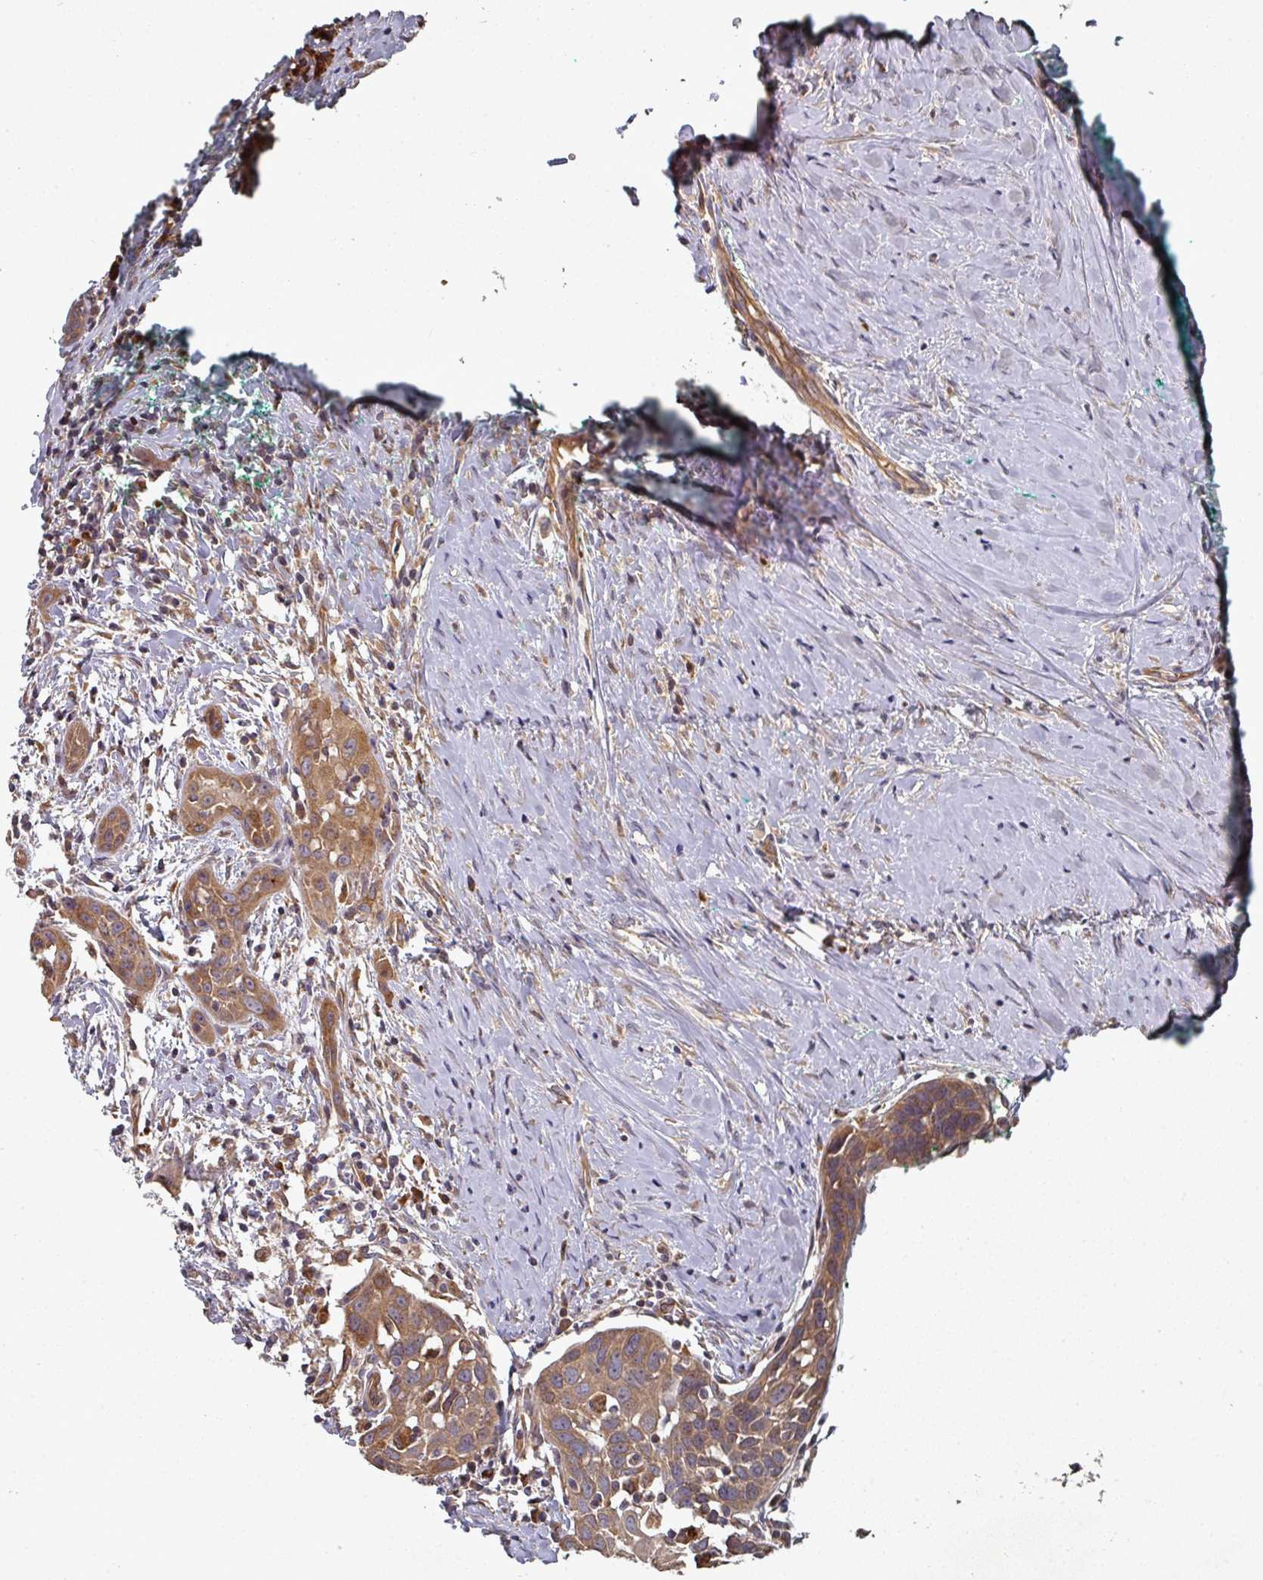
{"staining": {"intensity": "moderate", "quantity": ">75%", "location": "cytoplasmic/membranous"}, "tissue": "head and neck cancer", "cell_type": "Tumor cells", "image_type": "cancer", "snomed": [{"axis": "morphology", "description": "Squamous cell carcinoma, NOS"}, {"axis": "topography", "description": "Oral tissue"}, {"axis": "topography", "description": "Head-Neck"}], "caption": "Head and neck cancer stained with a brown dye displays moderate cytoplasmic/membranous positive staining in approximately >75% of tumor cells.", "gene": "EDEM2", "patient": {"sex": "female", "age": 50}}